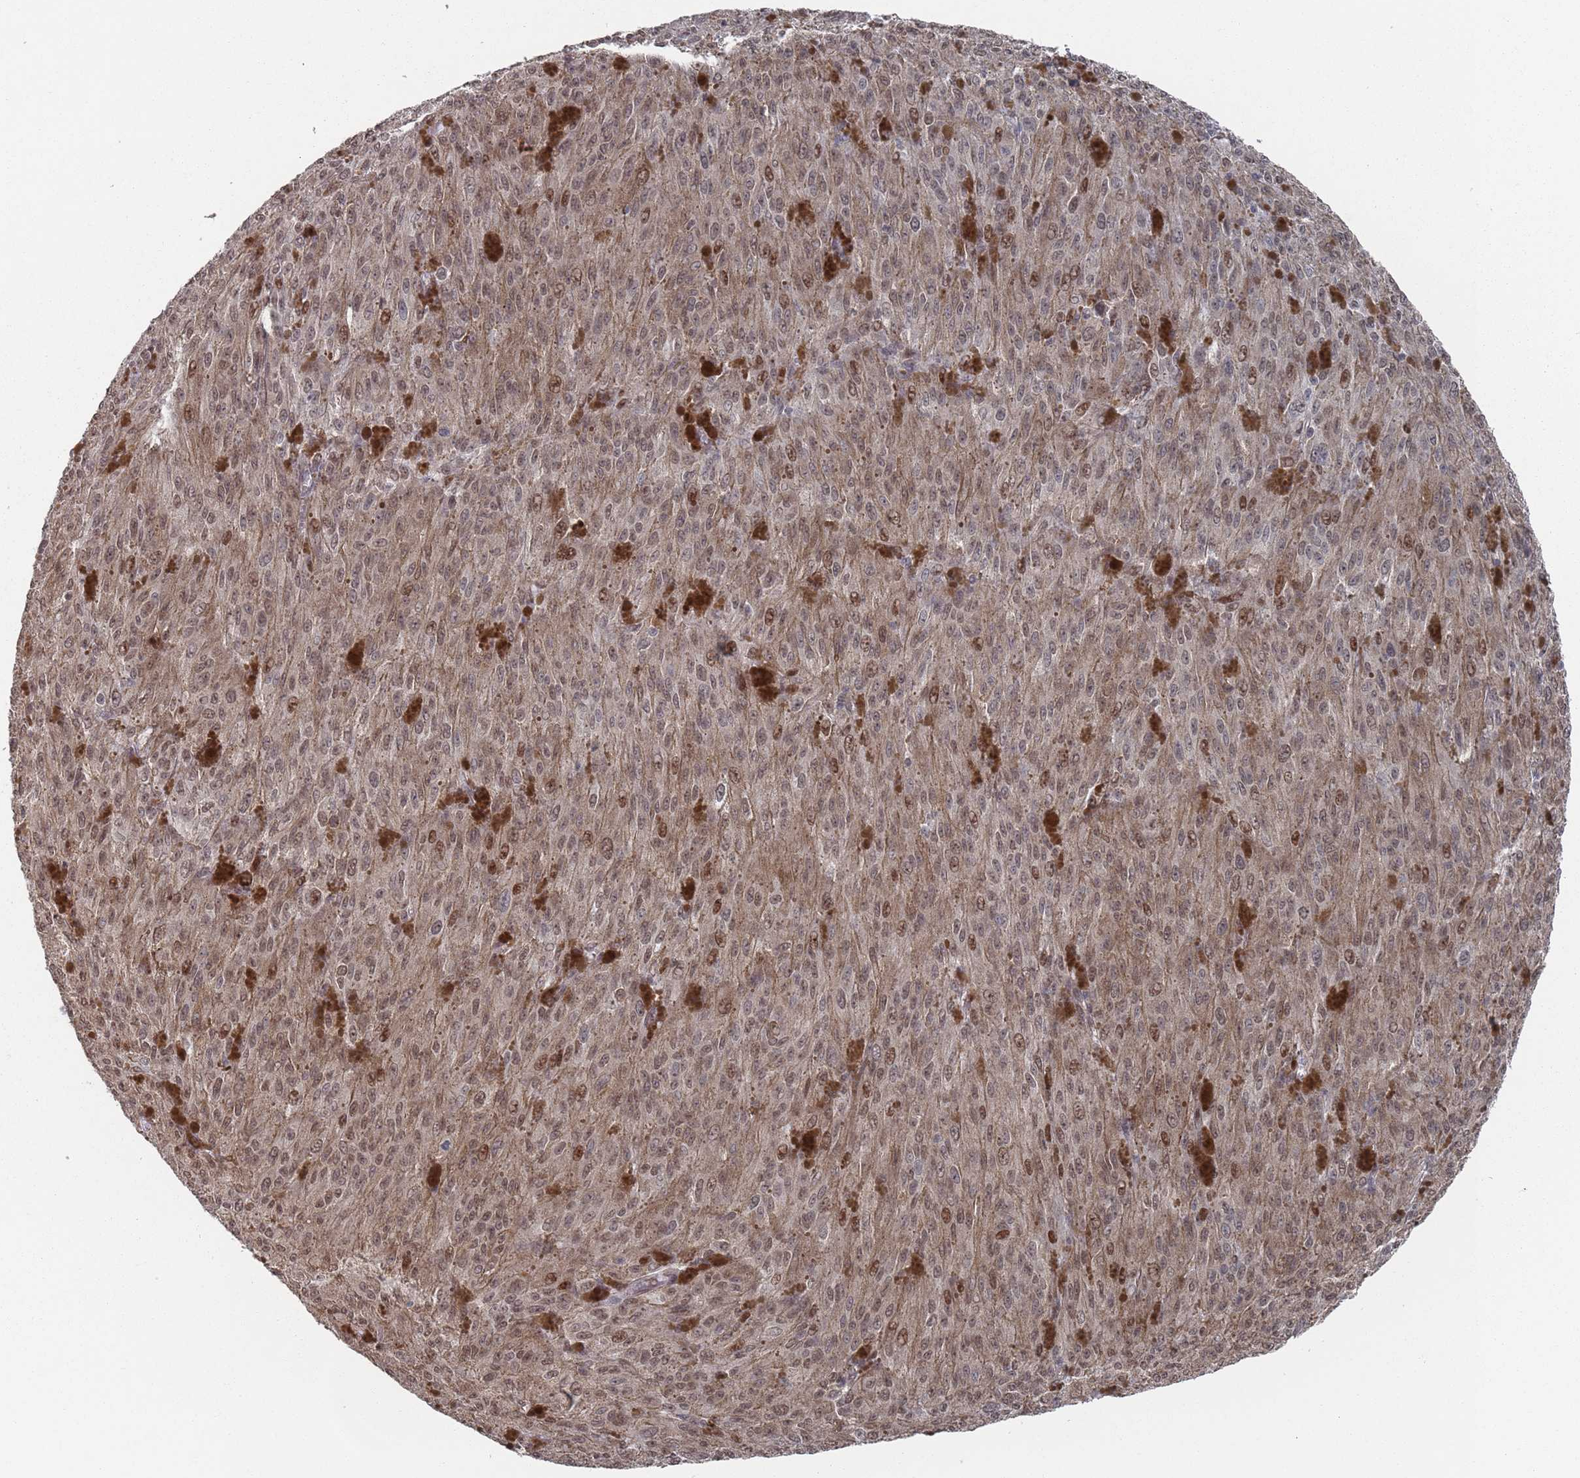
{"staining": {"intensity": "weak", "quantity": ">75%", "location": "nuclear"}, "tissue": "melanoma", "cell_type": "Tumor cells", "image_type": "cancer", "snomed": [{"axis": "morphology", "description": "Malignant melanoma, NOS"}, {"axis": "topography", "description": "Skin"}], "caption": "Tumor cells demonstrate weak nuclear positivity in about >75% of cells in malignant melanoma.", "gene": "DGKD", "patient": {"sex": "female", "age": 52}}